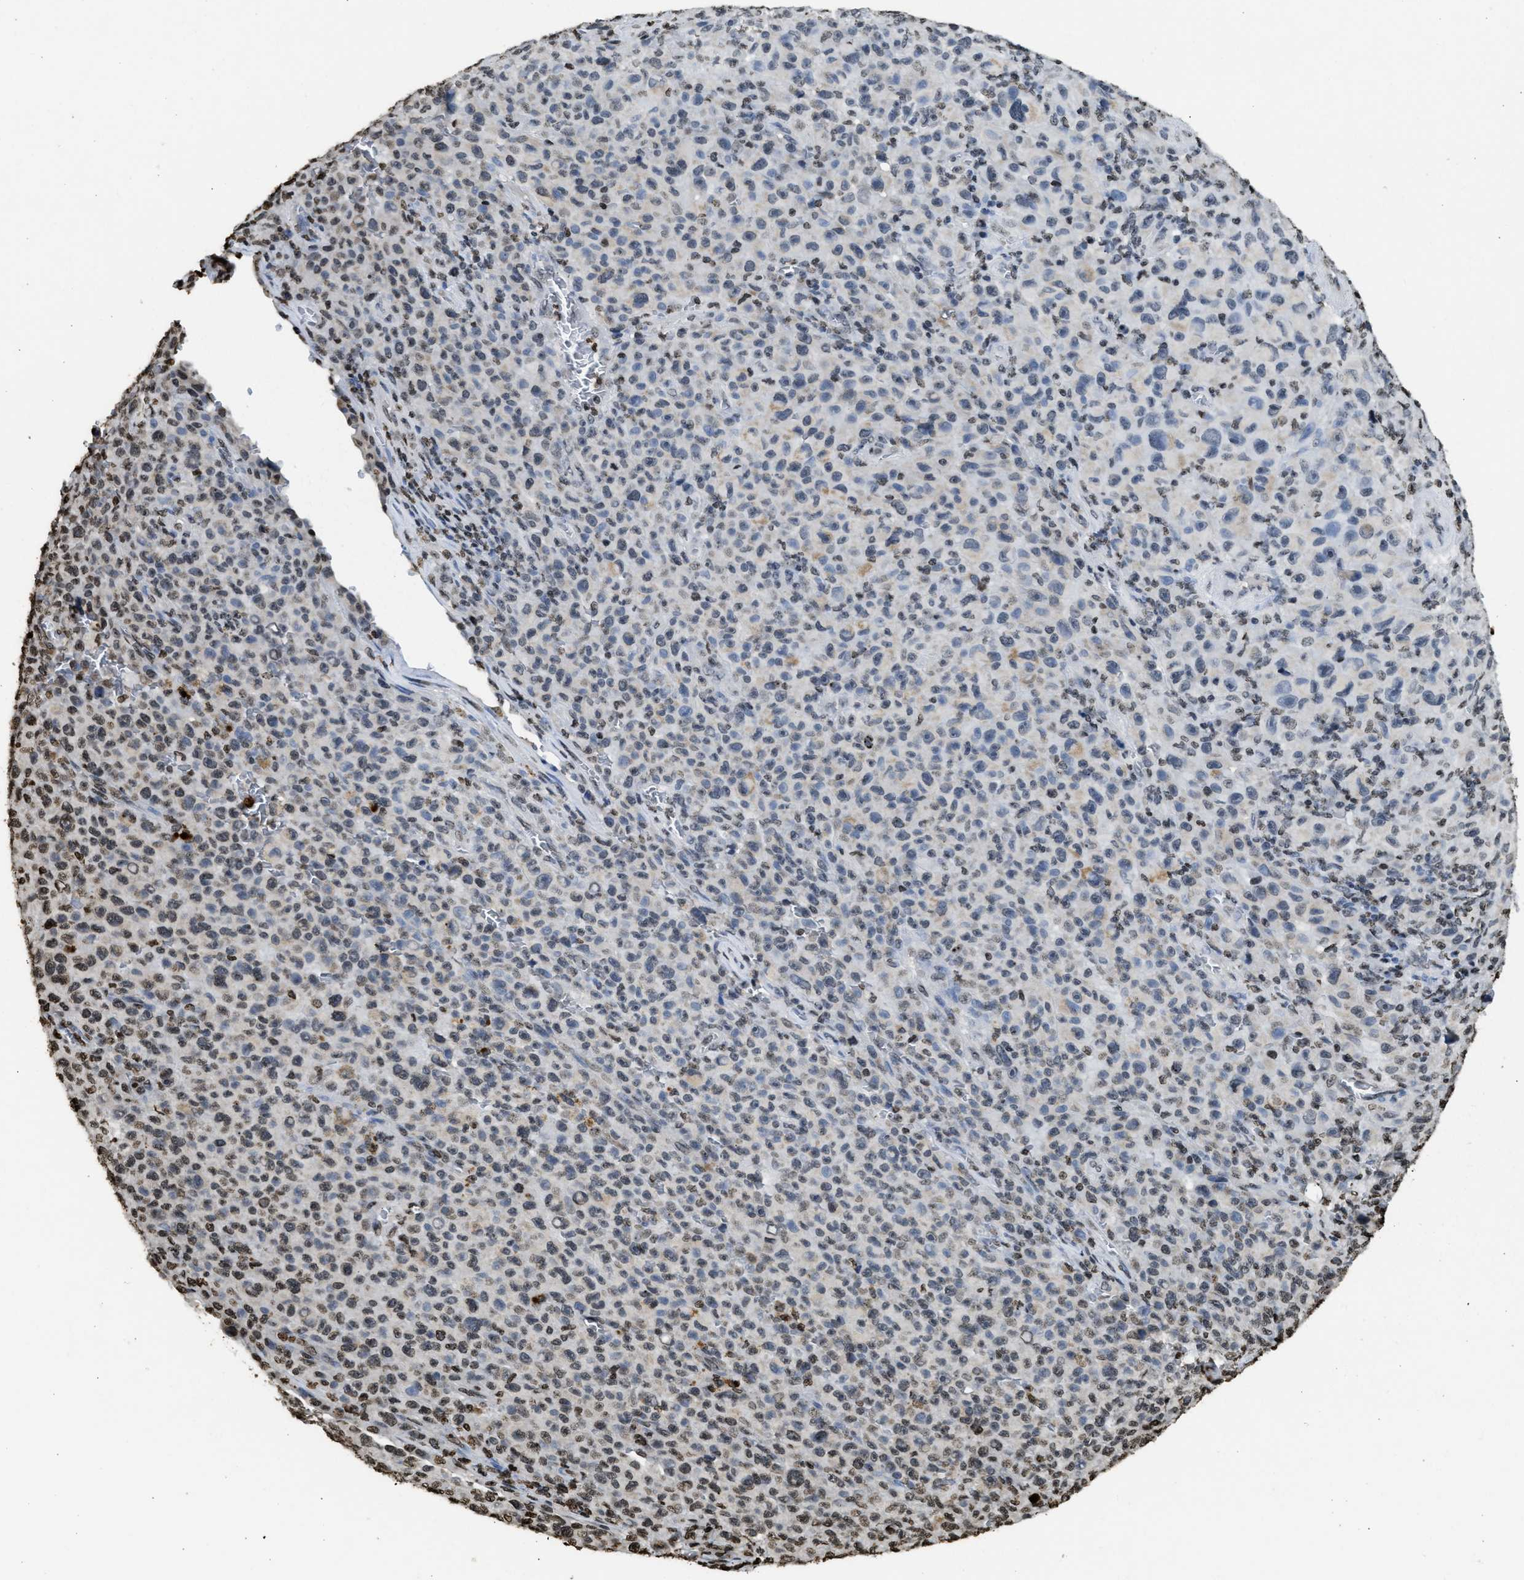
{"staining": {"intensity": "weak", "quantity": "<25%", "location": "nuclear"}, "tissue": "melanoma", "cell_type": "Tumor cells", "image_type": "cancer", "snomed": [{"axis": "morphology", "description": "Malignant melanoma, NOS"}, {"axis": "topography", "description": "Skin"}], "caption": "A histopathology image of human malignant melanoma is negative for staining in tumor cells. Nuclei are stained in blue.", "gene": "RRAGC", "patient": {"sex": "female", "age": 82}}